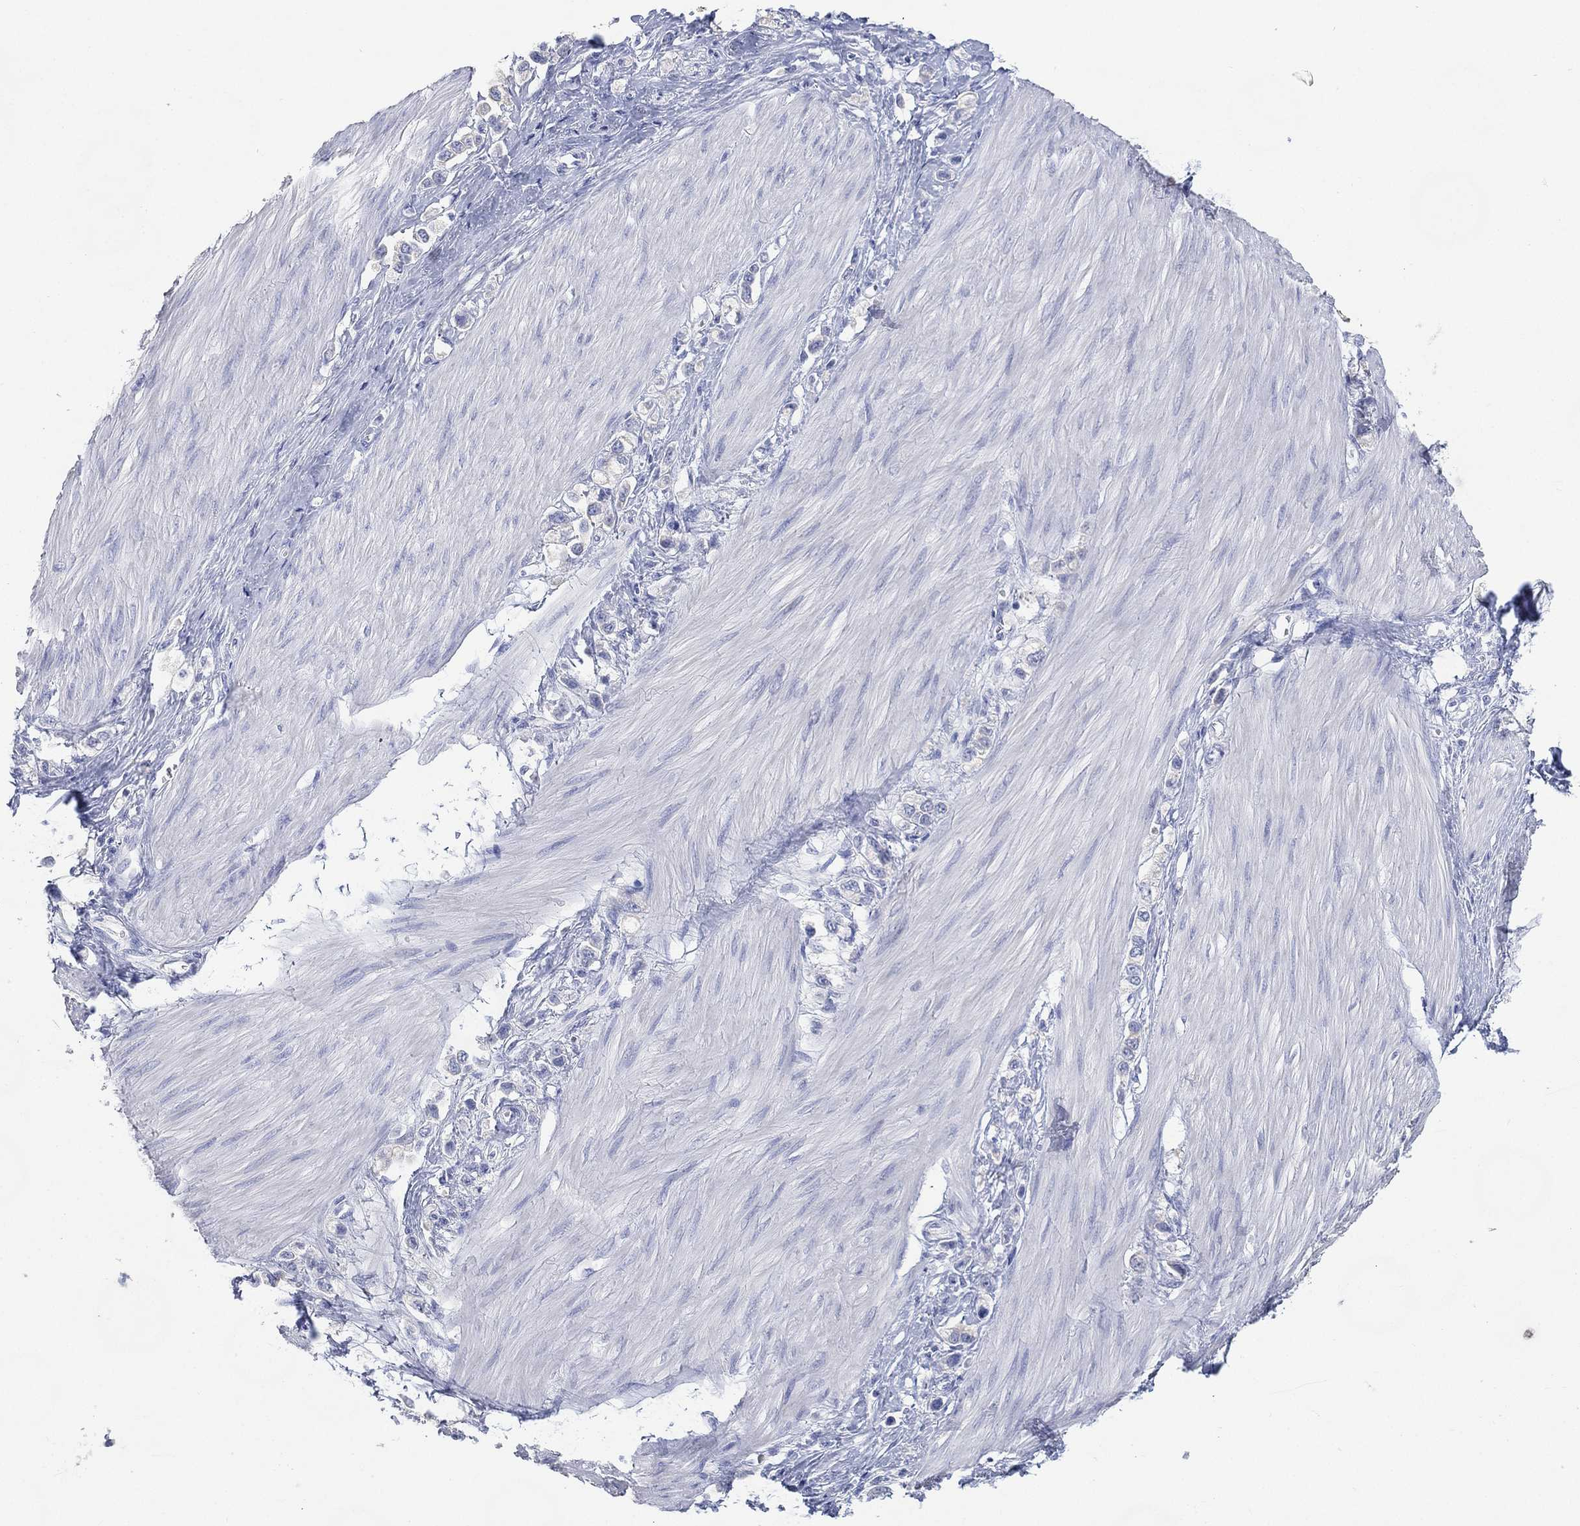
{"staining": {"intensity": "negative", "quantity": "none", "location": "none"}, "tissue": "stomach cancer", "cell_type": "Tumor cells", "image_type": "cancer", "snomed": [{"axis": "morphology", "description": "Normal tissue, NOS"}, {"axis": "morphology", "description": "Adenocarcinoma, NOS"}, {"axis": "morphology", "description": "Adenocarcinoma, High grade"}, {"axis": "topography", "description": "Stomach, upper"}, {"axis": "topography", "description": "Stomach"}], "caption": "This is a histopathology image of IHC staining of stomach cancer (adenocarcinoma (high-grade)), which shows no positivity in tumor cells.", "gene": "FMO1", "patient": {"sex": "female", "age": 65}}